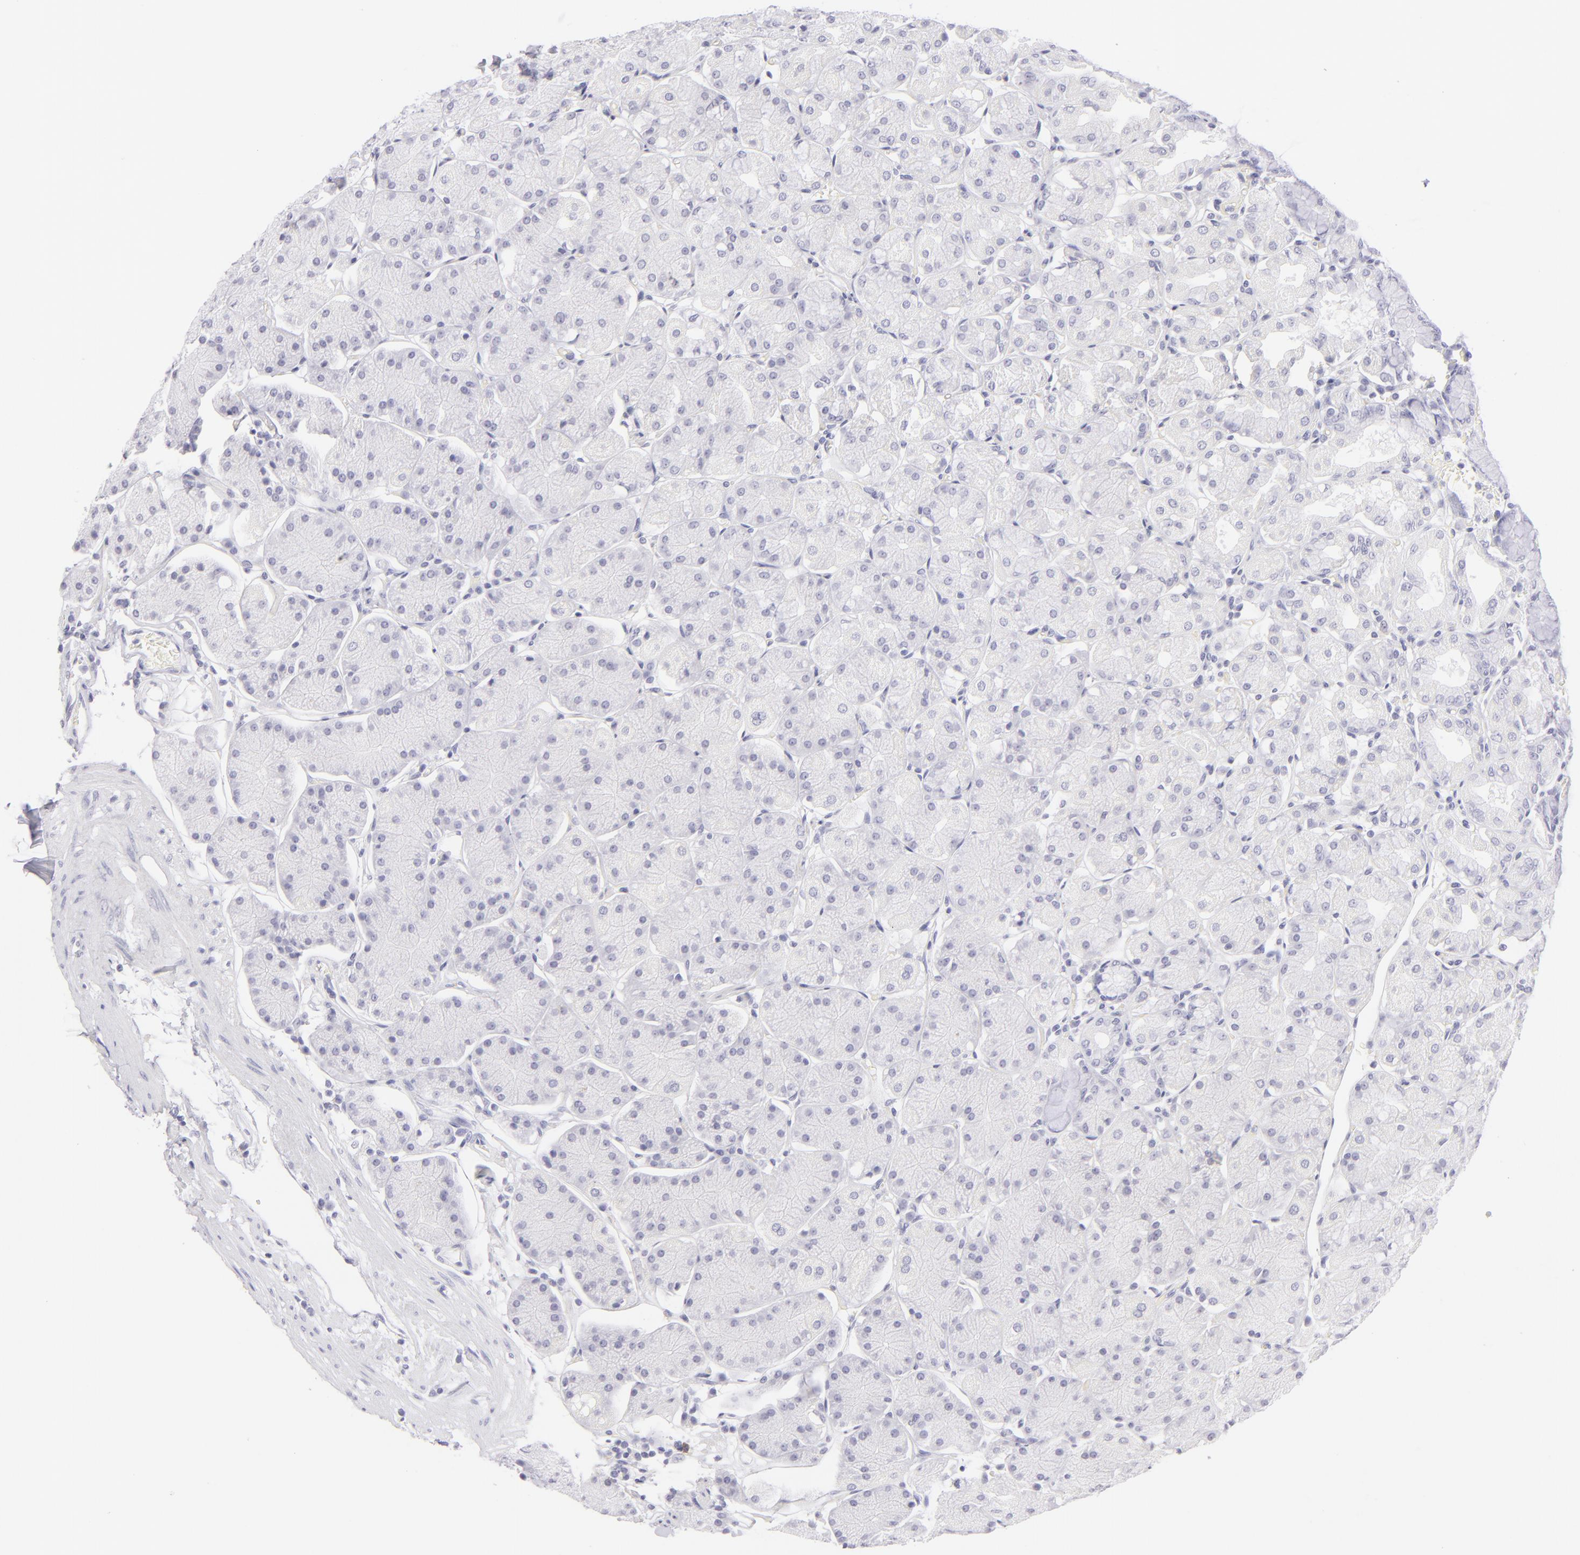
{"staining": {"intensity": "negative", "quantity": "none", "location": "none"}, "tissue": "stomach", "cell_type": "Glandular cells", "image_type": "normal", "snomed": [{"axis": "morphology", "description": "Normal tissue, NOS"}, {"axis": "topography", "description": "Stomach, upper"}, {"axis": "topography", "description": "Stomach"}], "caption": "An image of human stomach is negative for staining in glandular cells. Brightfield microscopy of immunohistochemistry (IHC) stained with DAB (3,3'-diaminobenzidine) (brown) and hematoxylin (blue), captured at high magnification.", "gene": "FCER2", "patient": {"sex": "male", "age": 76}}